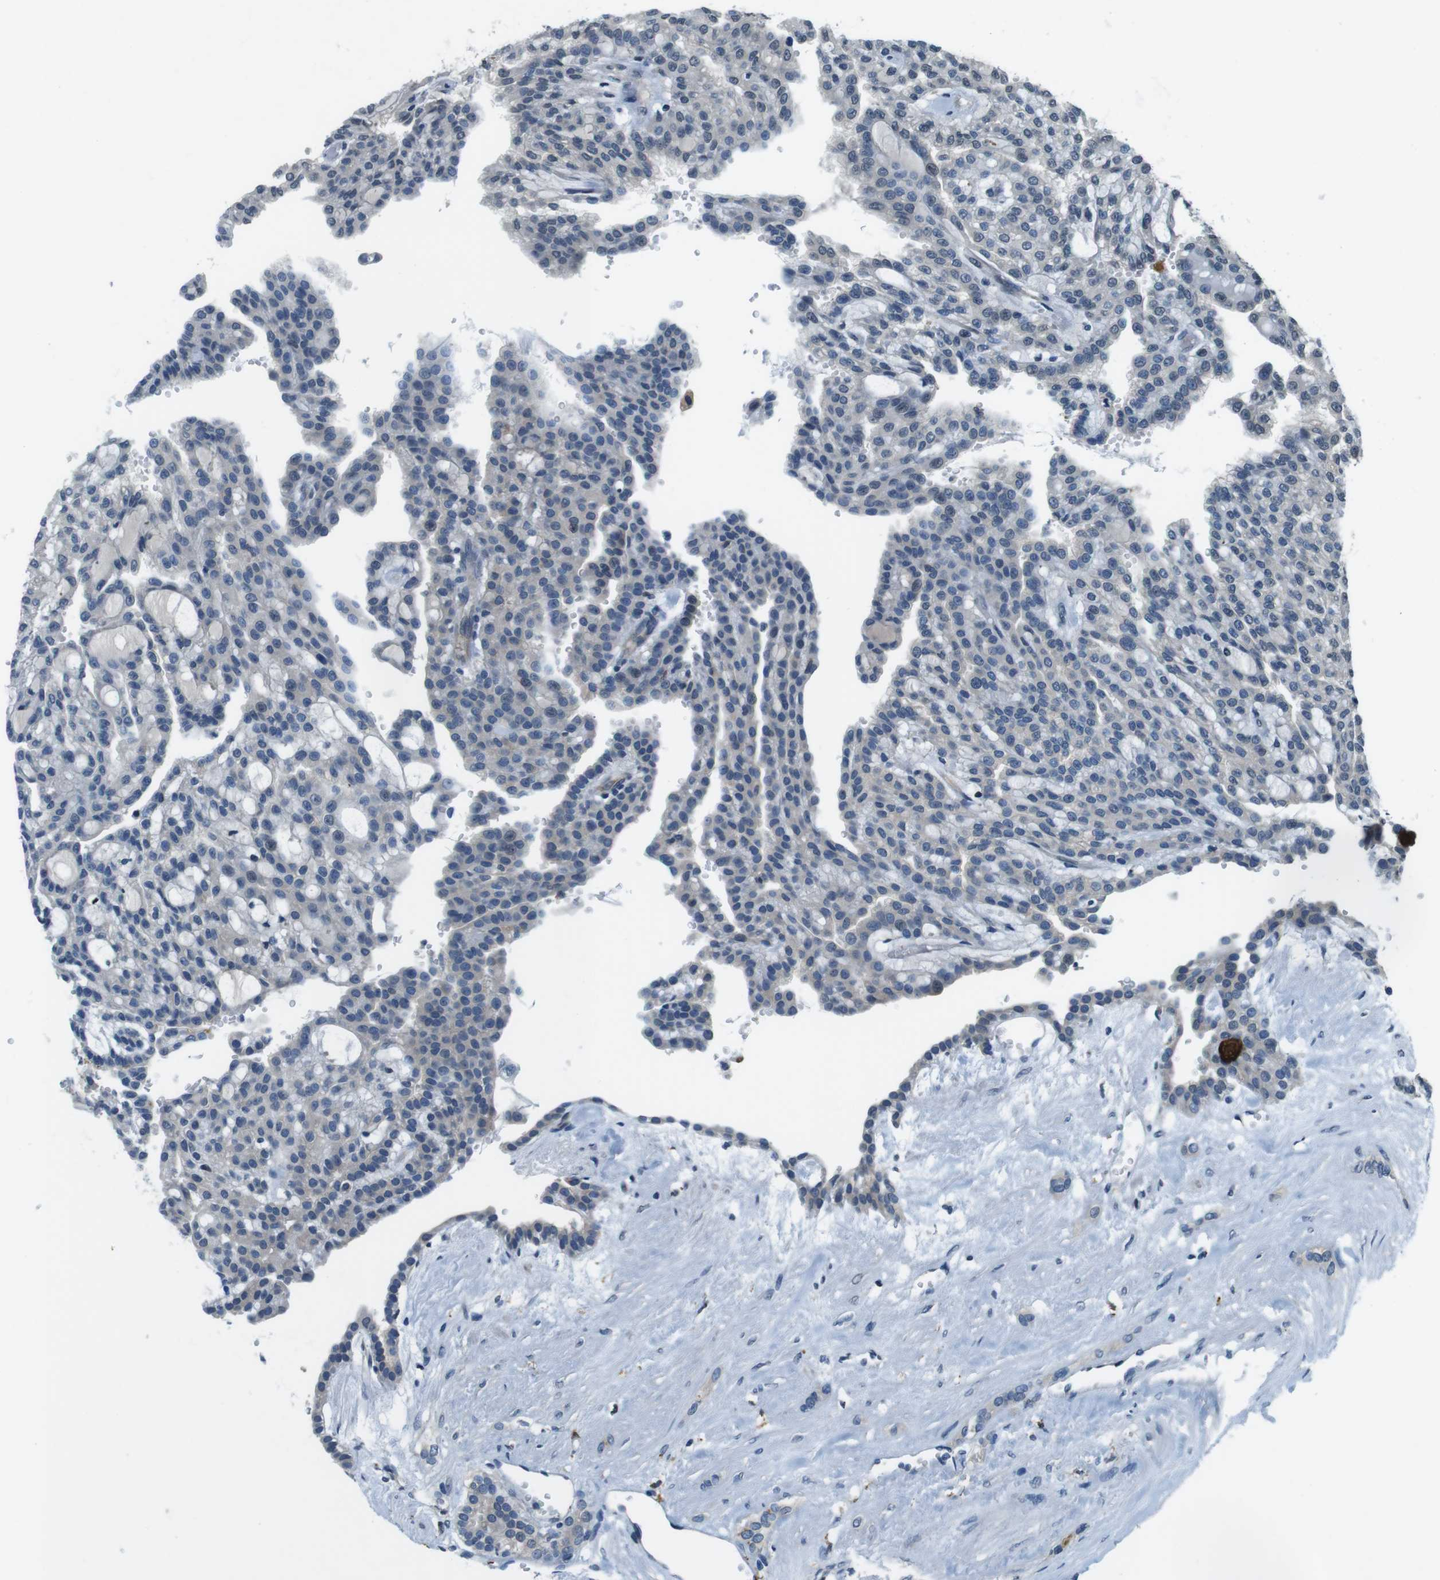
{"staining": {"intensity": "negative", "quantity": "none", "location": "none"}, "tissue": "renal cancer", "cell_type": "Tumor cells", "image_type": "cancer", "snomed": [{"axis": "morphology", "description": "Adenocarcinoma, NOS"}, {"axis": "topography", "description": "Kidney"}], "caption": "IHC of renal adenocarcinoma exhibits no positivity in tumor cells. The staining was performed using DAB (3,3'-diaminobenzidine) to visualize the protein expression in brown, while the nuclei were stained in blue with hematoxylin (Magnification: 20x).", "gene": "CD163L1", "patient": {"sex": "male", "age": 63}}